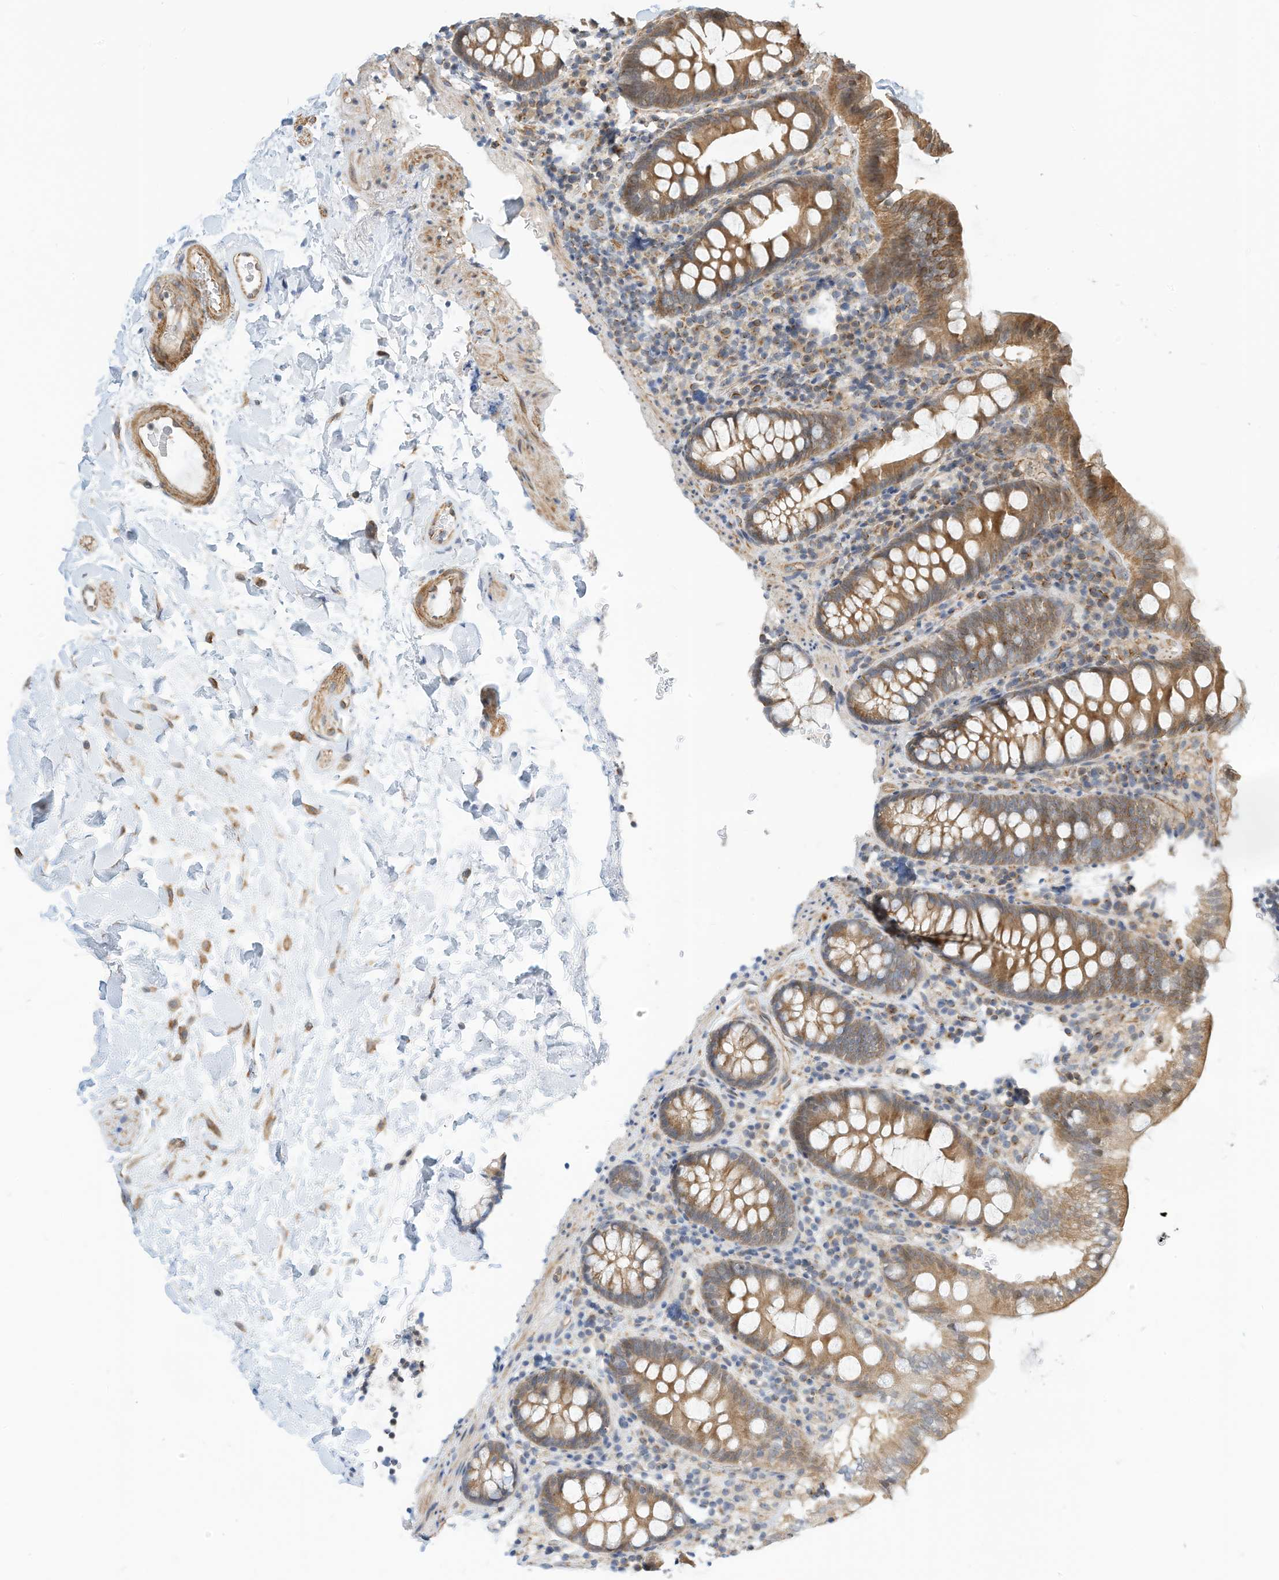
{"staining": {"intensity": "moderate", "quantity": ">75%", "location": "cytoplasmic/membranous"}, "tissue": "colon", "cell_type": "Endothelial cells", "image_type": "normal", "snomed": [{"axis": "morphology", "description": "Normal tissue, NOS"}, {"axis": "topography", "description": "Colon"}], "caption": "Protein staining by immunohistochemistry exhibits moderate cytoplasmic/membranous positivity in approximately >75% of endothelial cells in unremarkable colon. (brown staining indicates protein expression, while blue staining denotes nuclei).", "gene": "OFD1", "patient": {"sex": "female", "age": 79}}